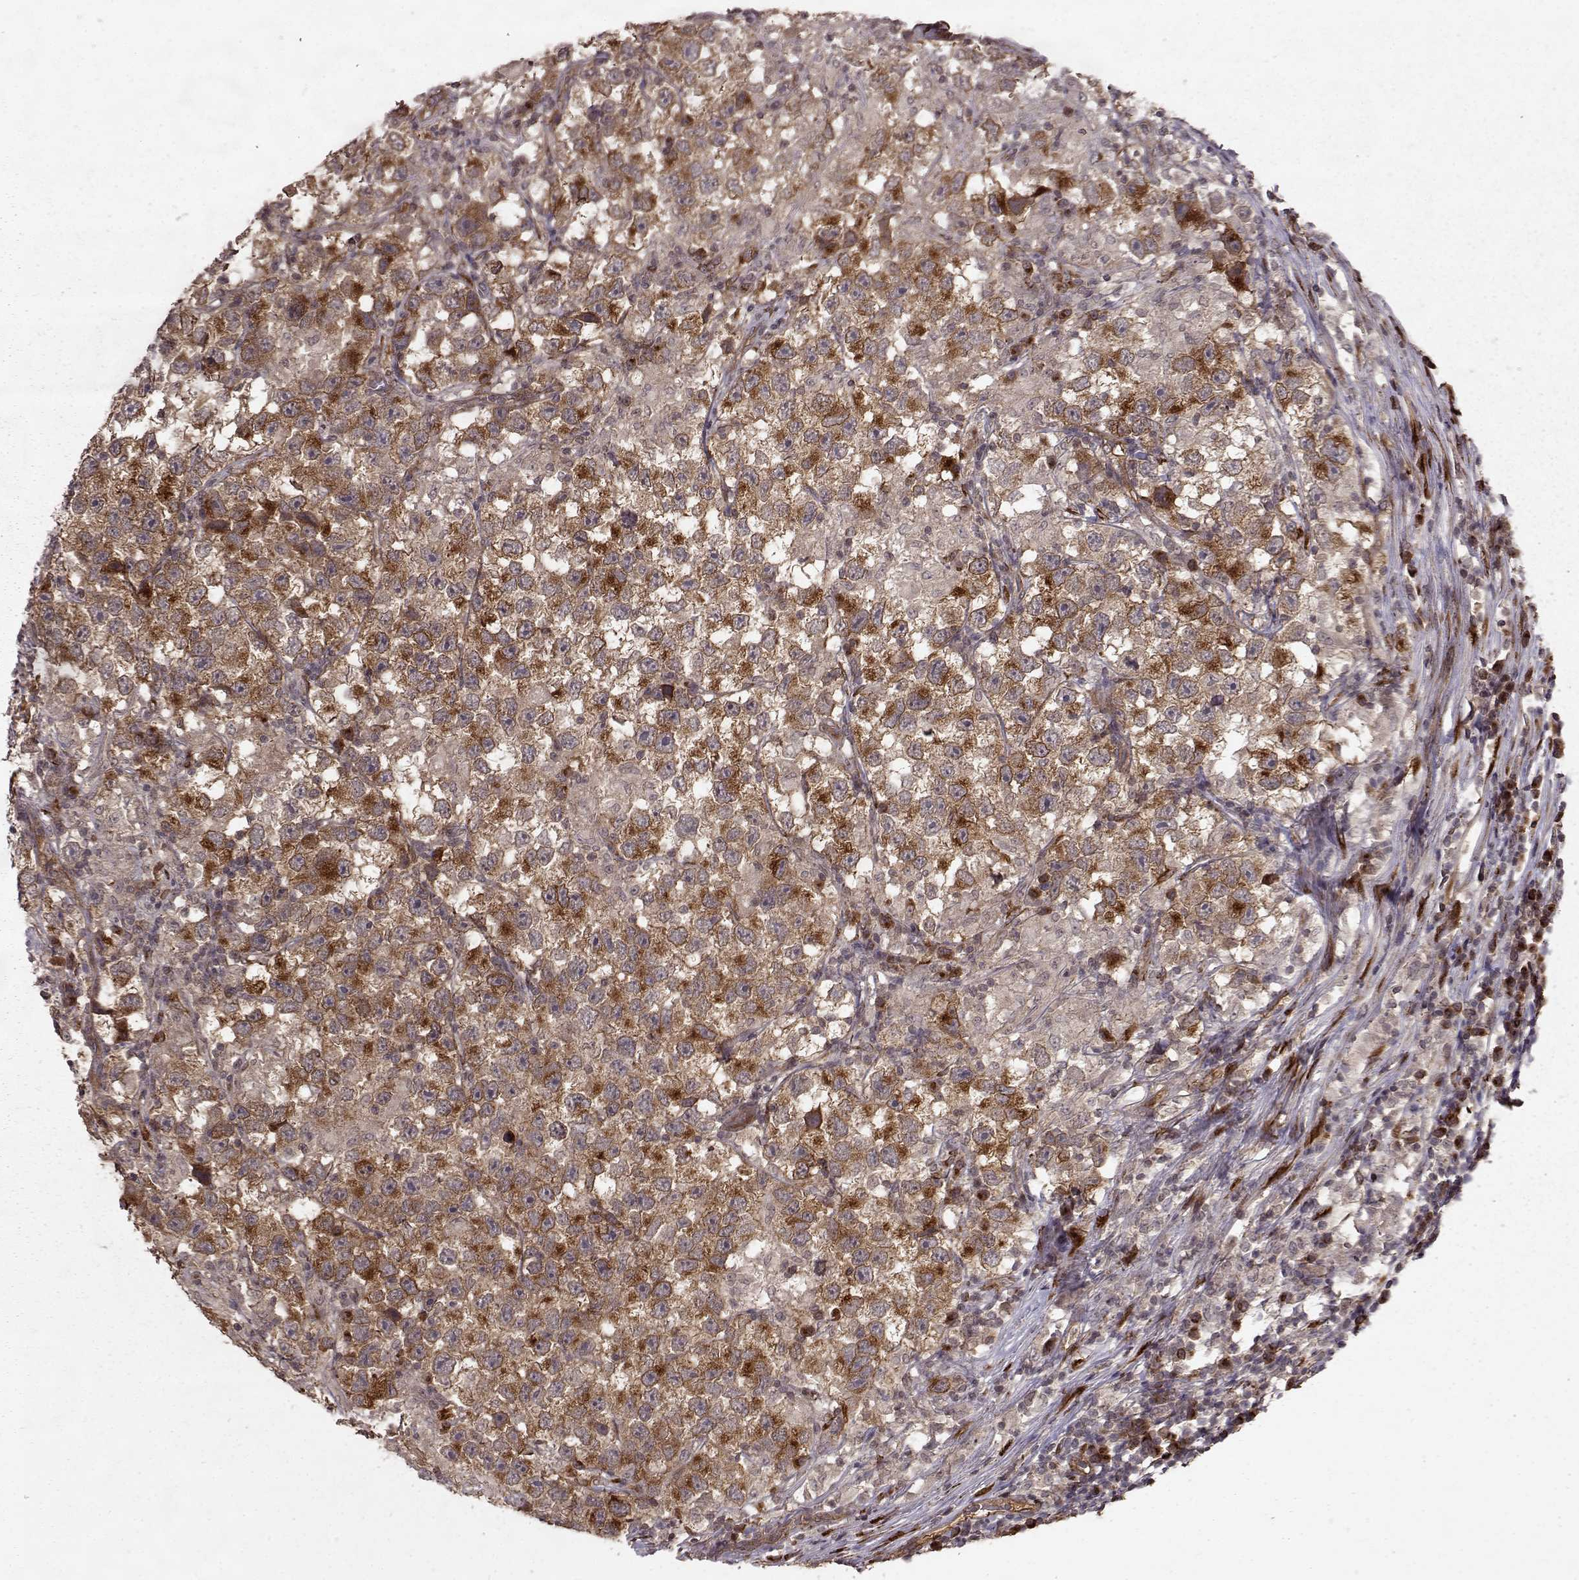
{"staining": {"intensity": "moderate", "quantity": "25%-75%", "location": "cytoplasmic/membranous"}, "tissue": "testis cancer", "cell_type": "Tumor cells", "image_type": "cancer", "snomed": [{"axis": "morphology", "description": "Seminoma, NOS"}, {"axis": "topography", "description": "Testis"}], "caption": "A histopathology image of human seminoma (testis) stained for a protein displays moderate cytoplasmic/membranous brown staining in tumor cells.", "gene": "FSTL1", "patient": {"sex": "male", "age": 26}}